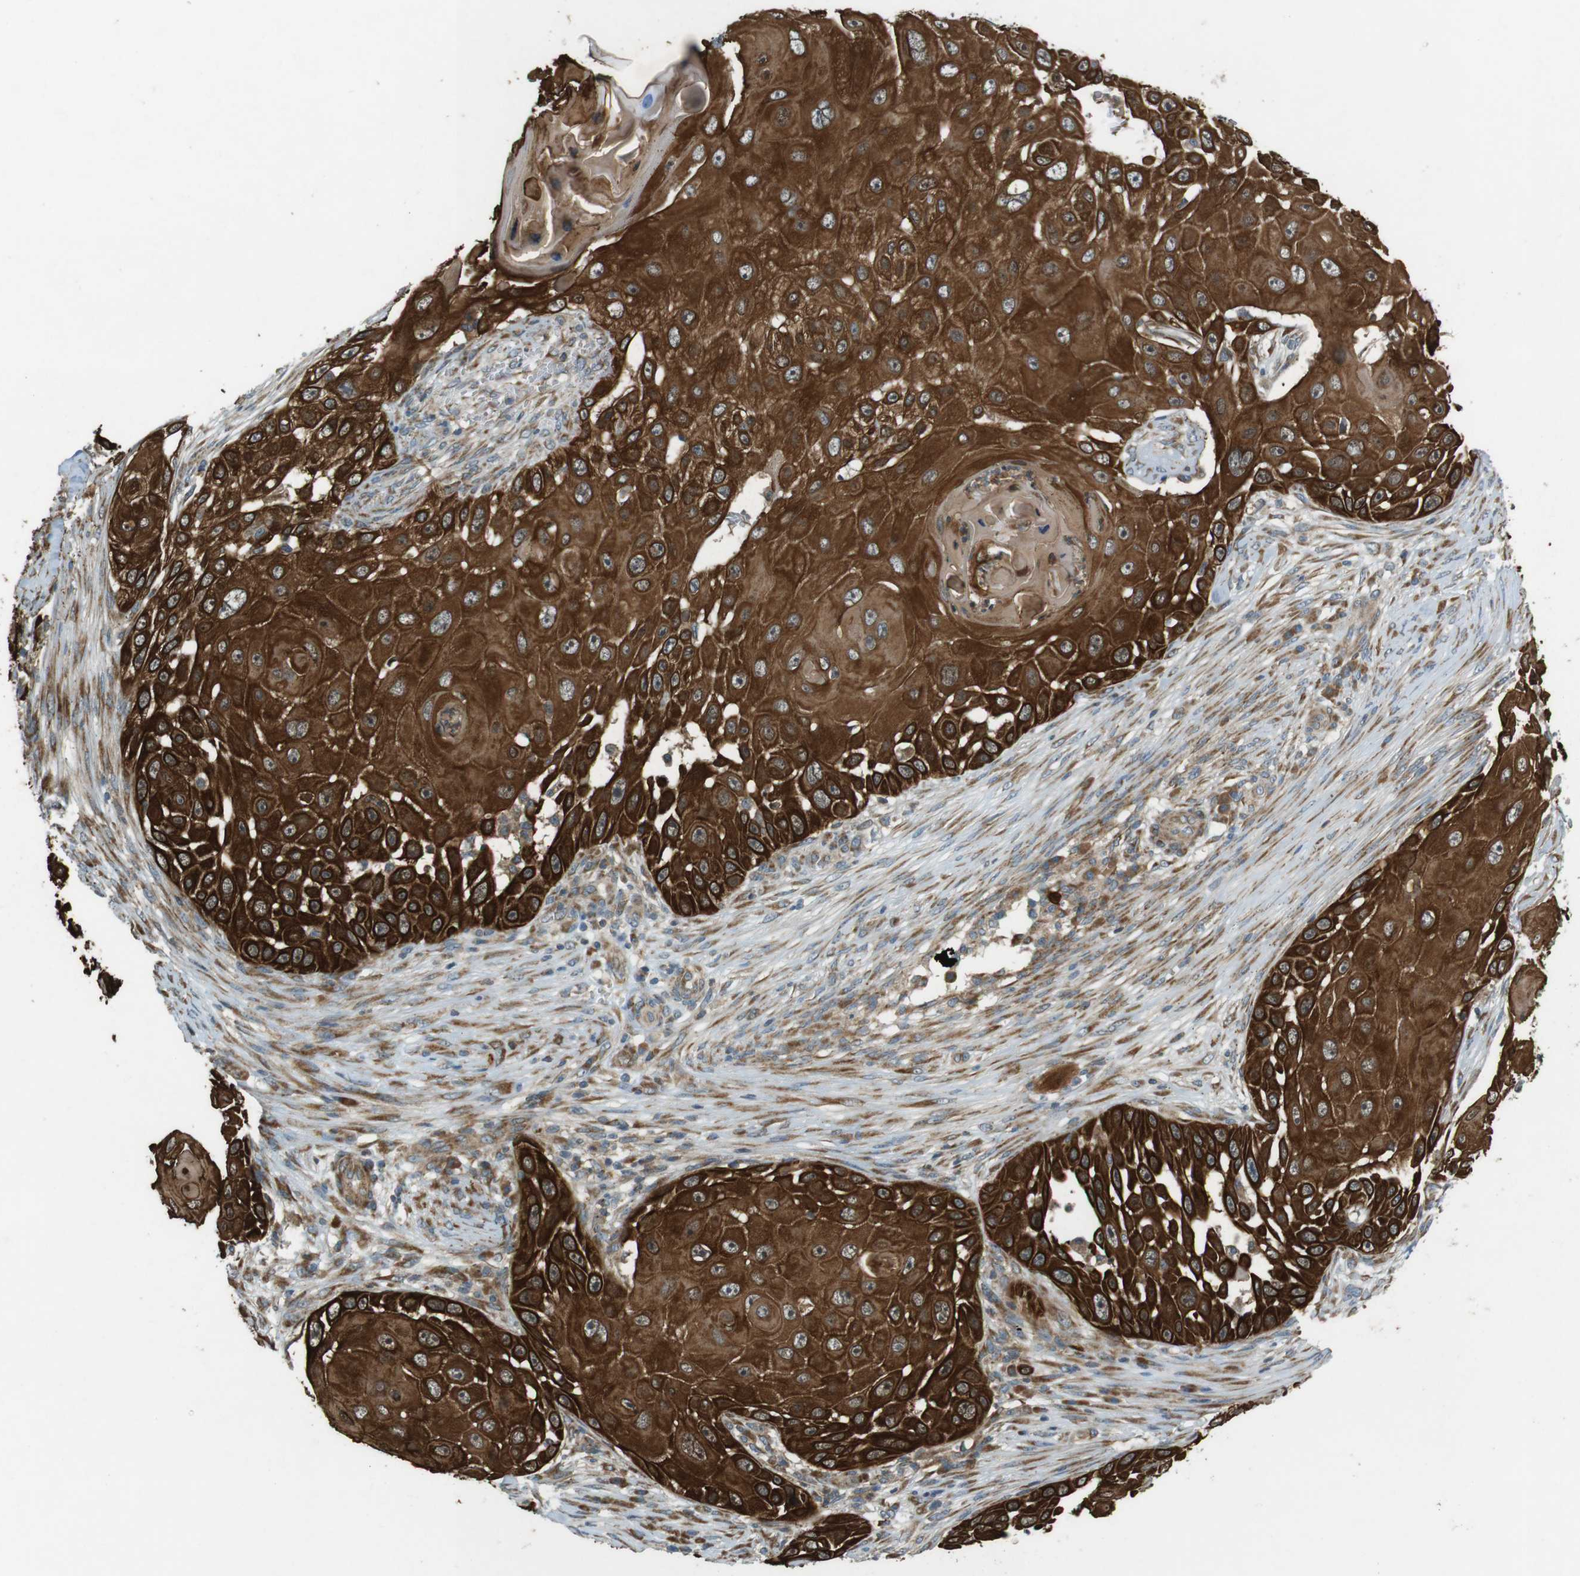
{"staining": {"intensity": "strong", "quantity": ">75%", "location": "cytoplasmic/membranous"}, "tissue": "skin cancer", "cell_type": "Tumor cells", "image_type": "cancer", "snomed": [{"axis": "morphology", "description": "Squamous cell carcinoma, NOS"}, {"axis": "topography", "description": "Skin"}], "caption": "This histopathology image demonstrates immunohistochemistry staining of skin cancer (squamous cell carcinoma), with high strong cytoplasmic/membranous staining in about >75% of tumor cells.", "gene": "SLC41A1", "patient": {"sex": "female", "age": 44}}